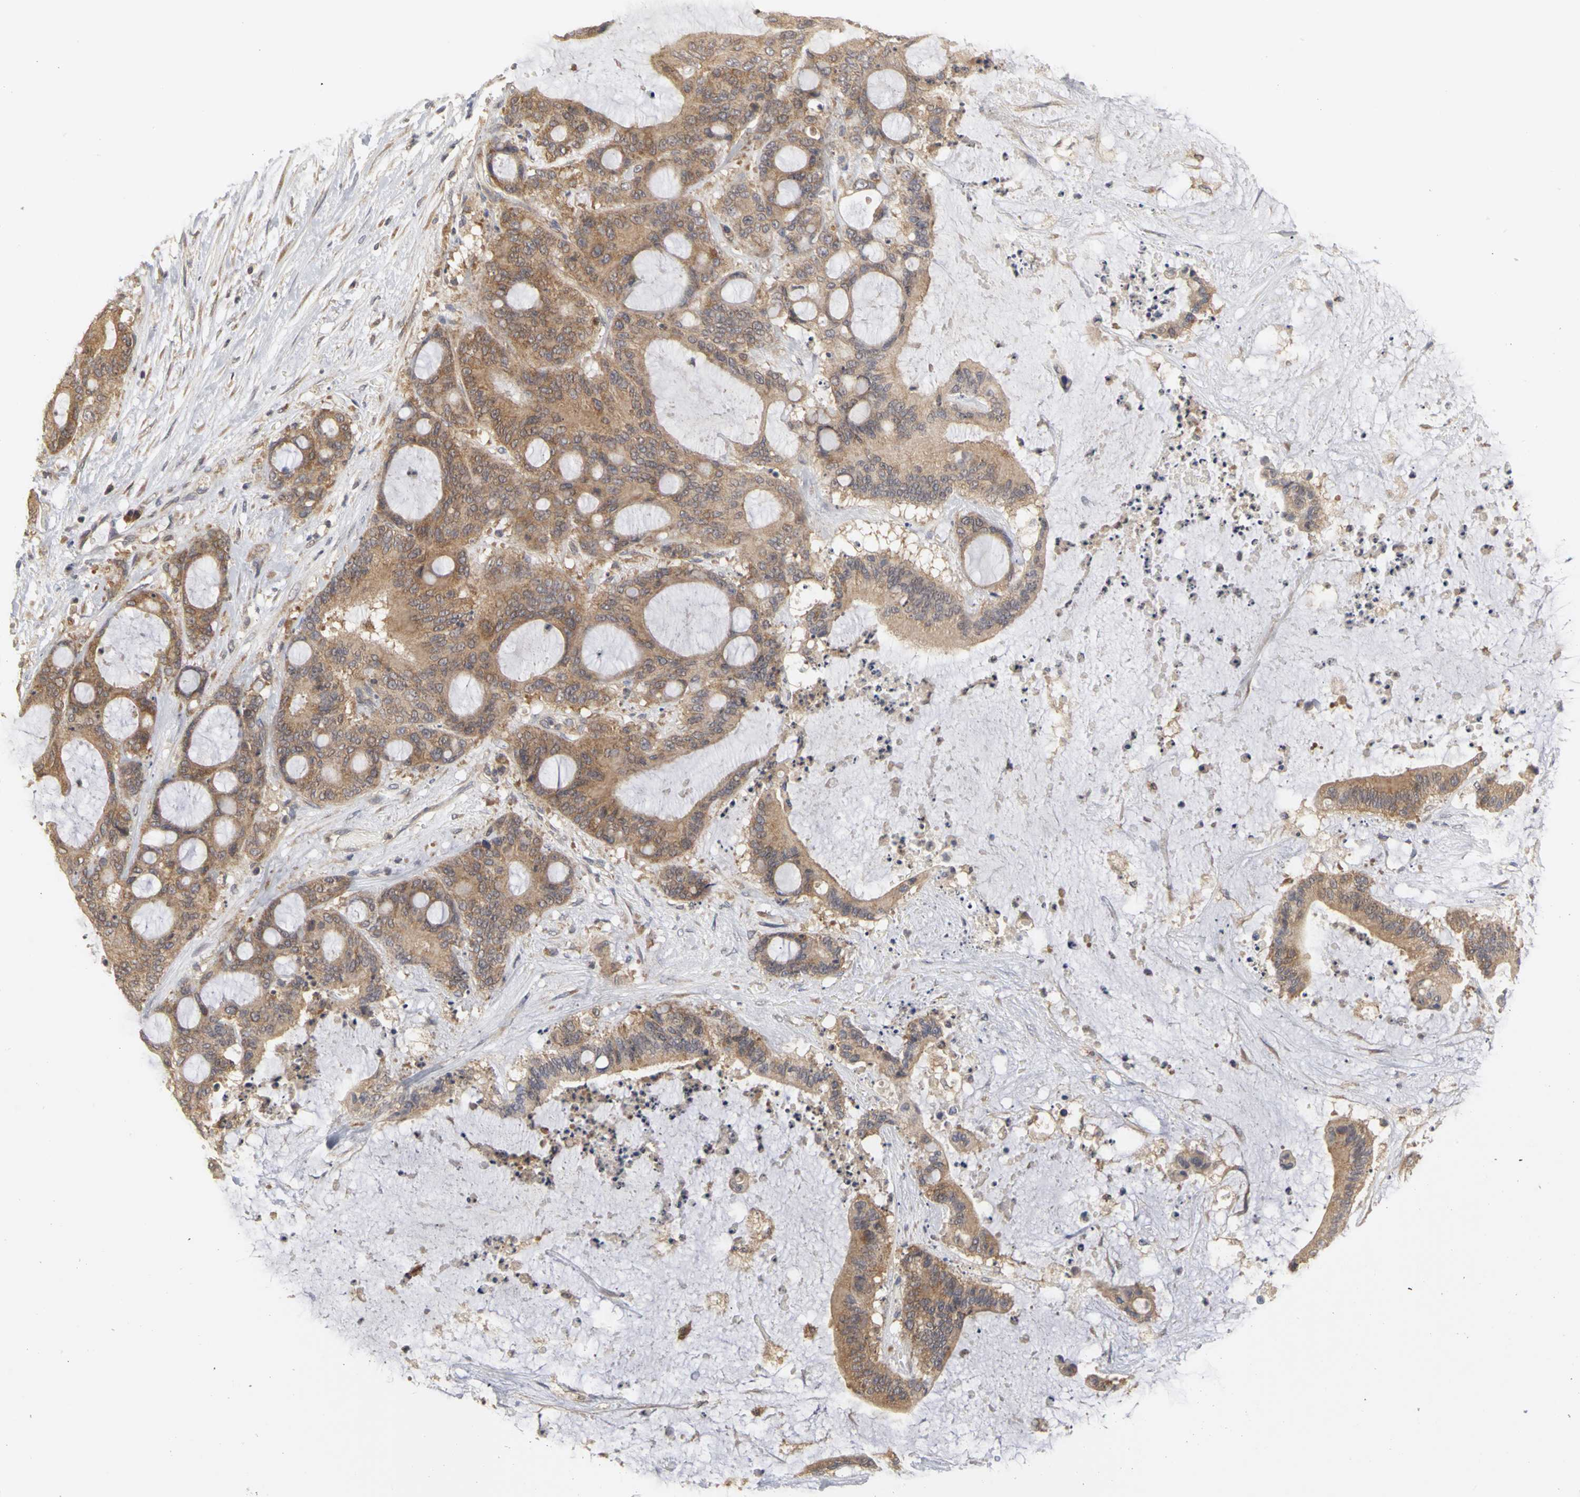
{"staining": {"intensity": "moderate", "quantity": ">75%", "location": "cytoplasmic/membranous"}, "tissue": "liver cancer", "cell_type": "Tumor cells", "image_type": "cancer", "snomed": [{"axis": "morphology", "description": "Cholangiocarcinoma"}, {"axis": "topography", "description": "Liver"}], "caption": "DAB immunohistochemical staining of liver cholangiocarcinoma displays moderate cytoplasmic/membranous protein positivity in about >75% of tumor cells.", "gene": "IRAK1", "patient": {"sex": "female", "age": 73}}